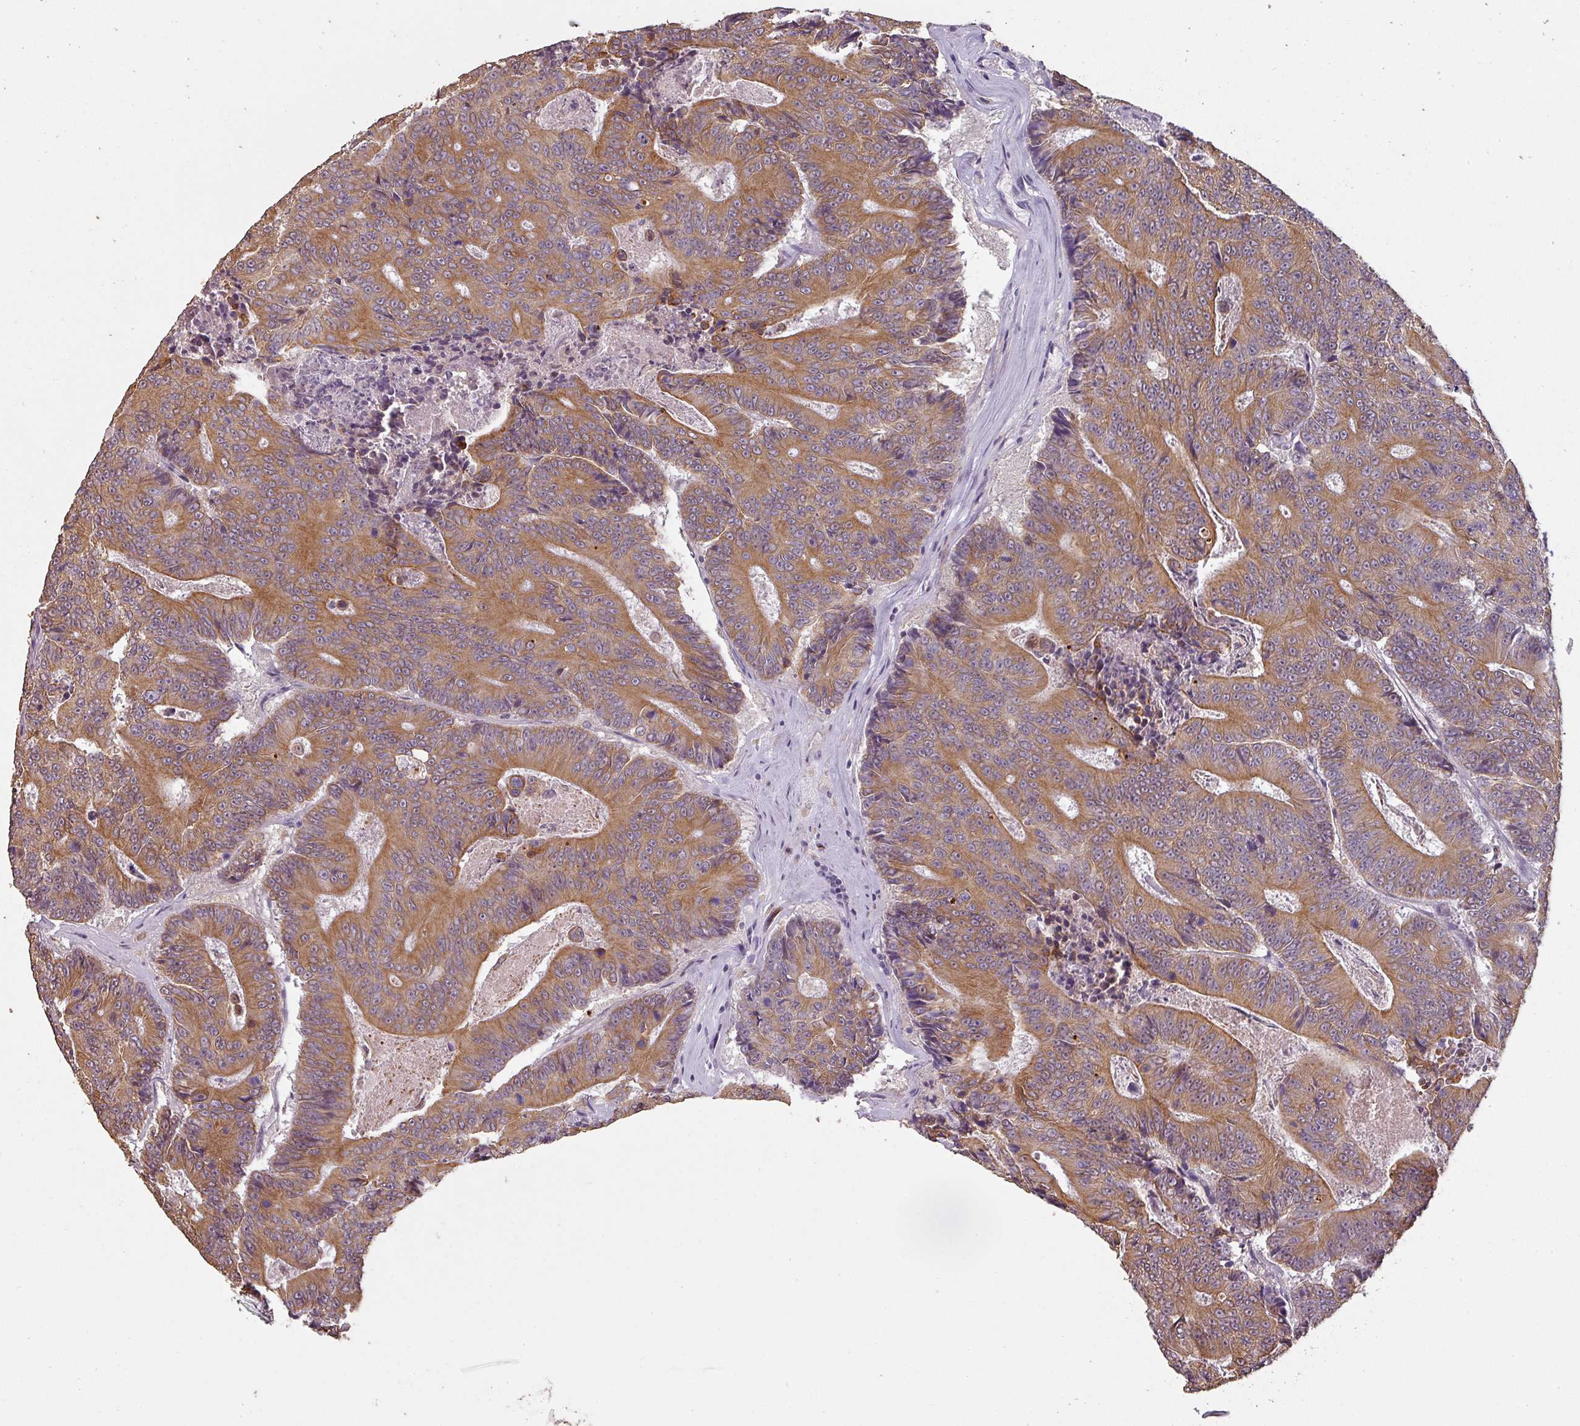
{"staining": {"intensity": "moderate", "quantity": ">75%", "location": "cytoplasmic/membranous"}, "tissue": "colorectal cancer", "cell_type": "Tumor cells", "image_type": "cancer", "snomed": [{"axis": "morphology", "description": "Adenocarcinoma, NOS"}, {"axis": "topography", "description": "Colon"}], "caption": "A micrograph showing moderate cytoplasmic/membranous staining in approximately >75% of tumor cells in colorectal cancer (adenocarcinoma), as visualized by brown immunohistochemical staining.", "gene": "LYPLA1", "patient": {"sex": "male", "age": 83}}